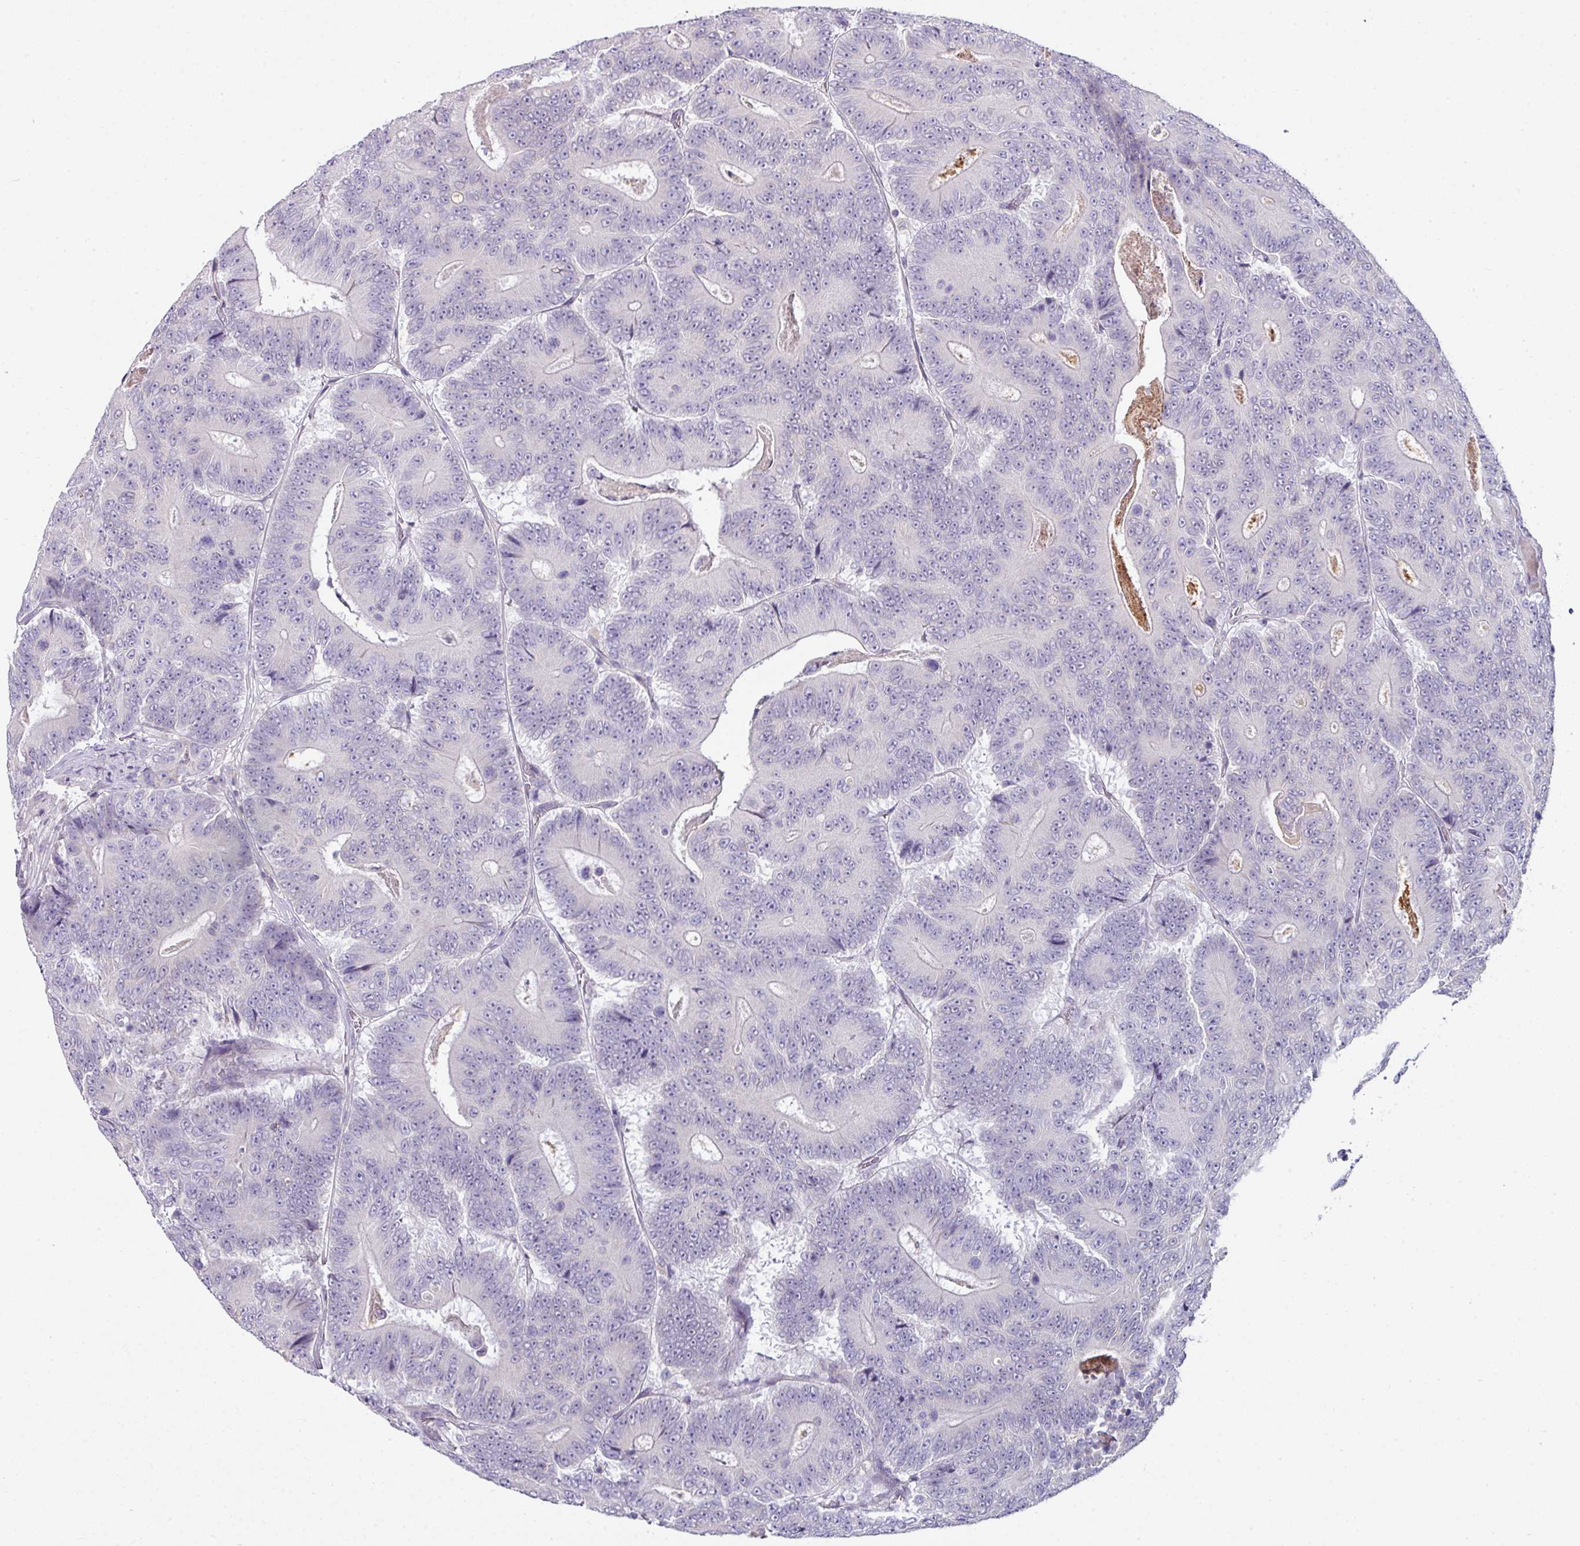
{"staining": {"intensity": "negative", "quantity": "none", "location": "none"}, "tissue": "colorectal cancer", "cell_type": "Tumor cells", "image_type": "cancer", "snomed": [{"axis": "morphology", "description": "Adenocarcinoma, NOS"}, {"axis": "topography", "description": "Colon"}], "caption": "Human colorectal adenocarcinoma stained for a protein using immunohistochemistry (IHC) reveals no staining in tumor cells.", "gene": "SLAMF6", "patient": {"sex": "male", "age": 83}}